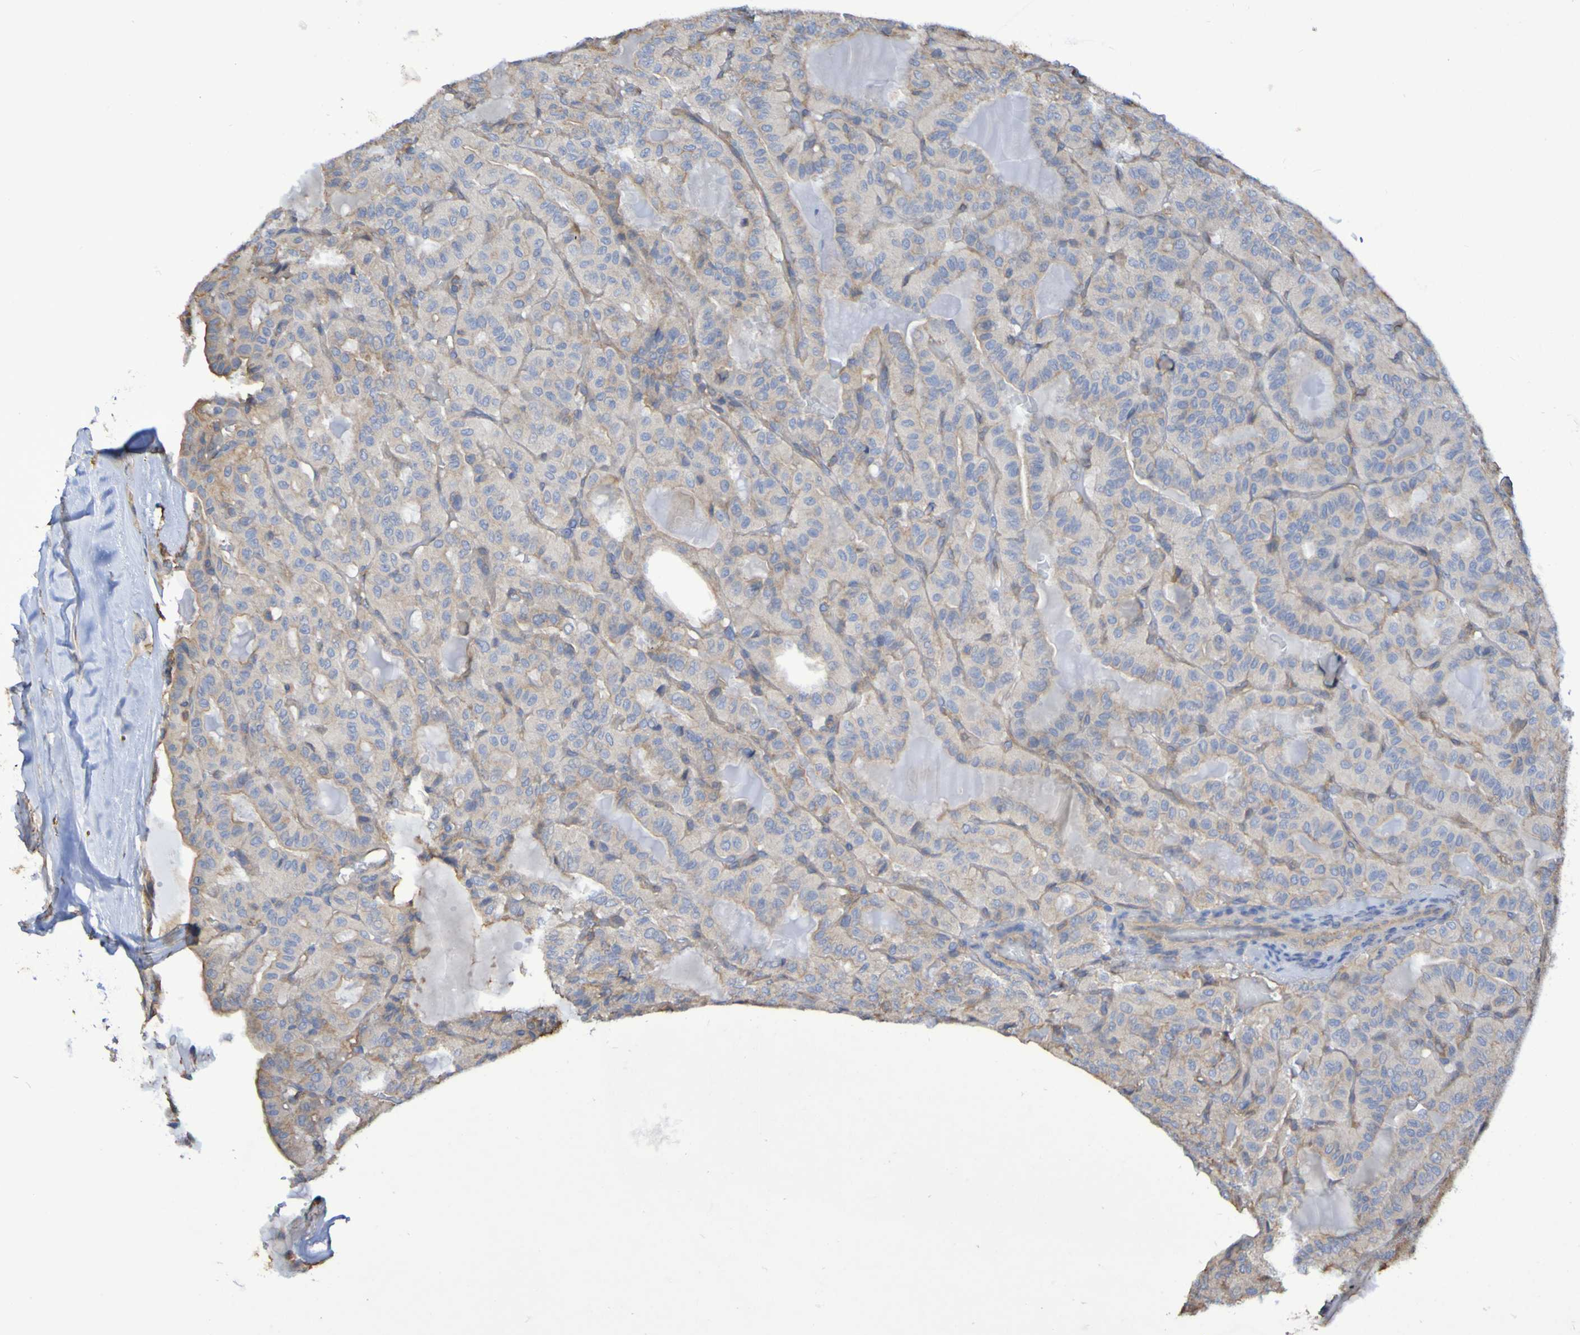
{"staining": {"intensity": "weak", "quantity": "25%-75%", "location": "cytoplasmic/membranous"}, "tissue": "thyroid cancer", "cell_type": "Tumor cells", "image_type": "cancer", "snomed": [{"axis": "morphology", "description": "Papillary adenocarcinoma, NOS"}, {"axis": "topography", "description": "Thyroid gland"}], "caption": "Papillary adenocarcinoma (thyroid) stained with IHC exhibits weak cytoplasmic/membranous expression in about 25%-75% of tumor cells.", "gene": "SYNJ1", "patient": {"sex": "male", "age": 77}}